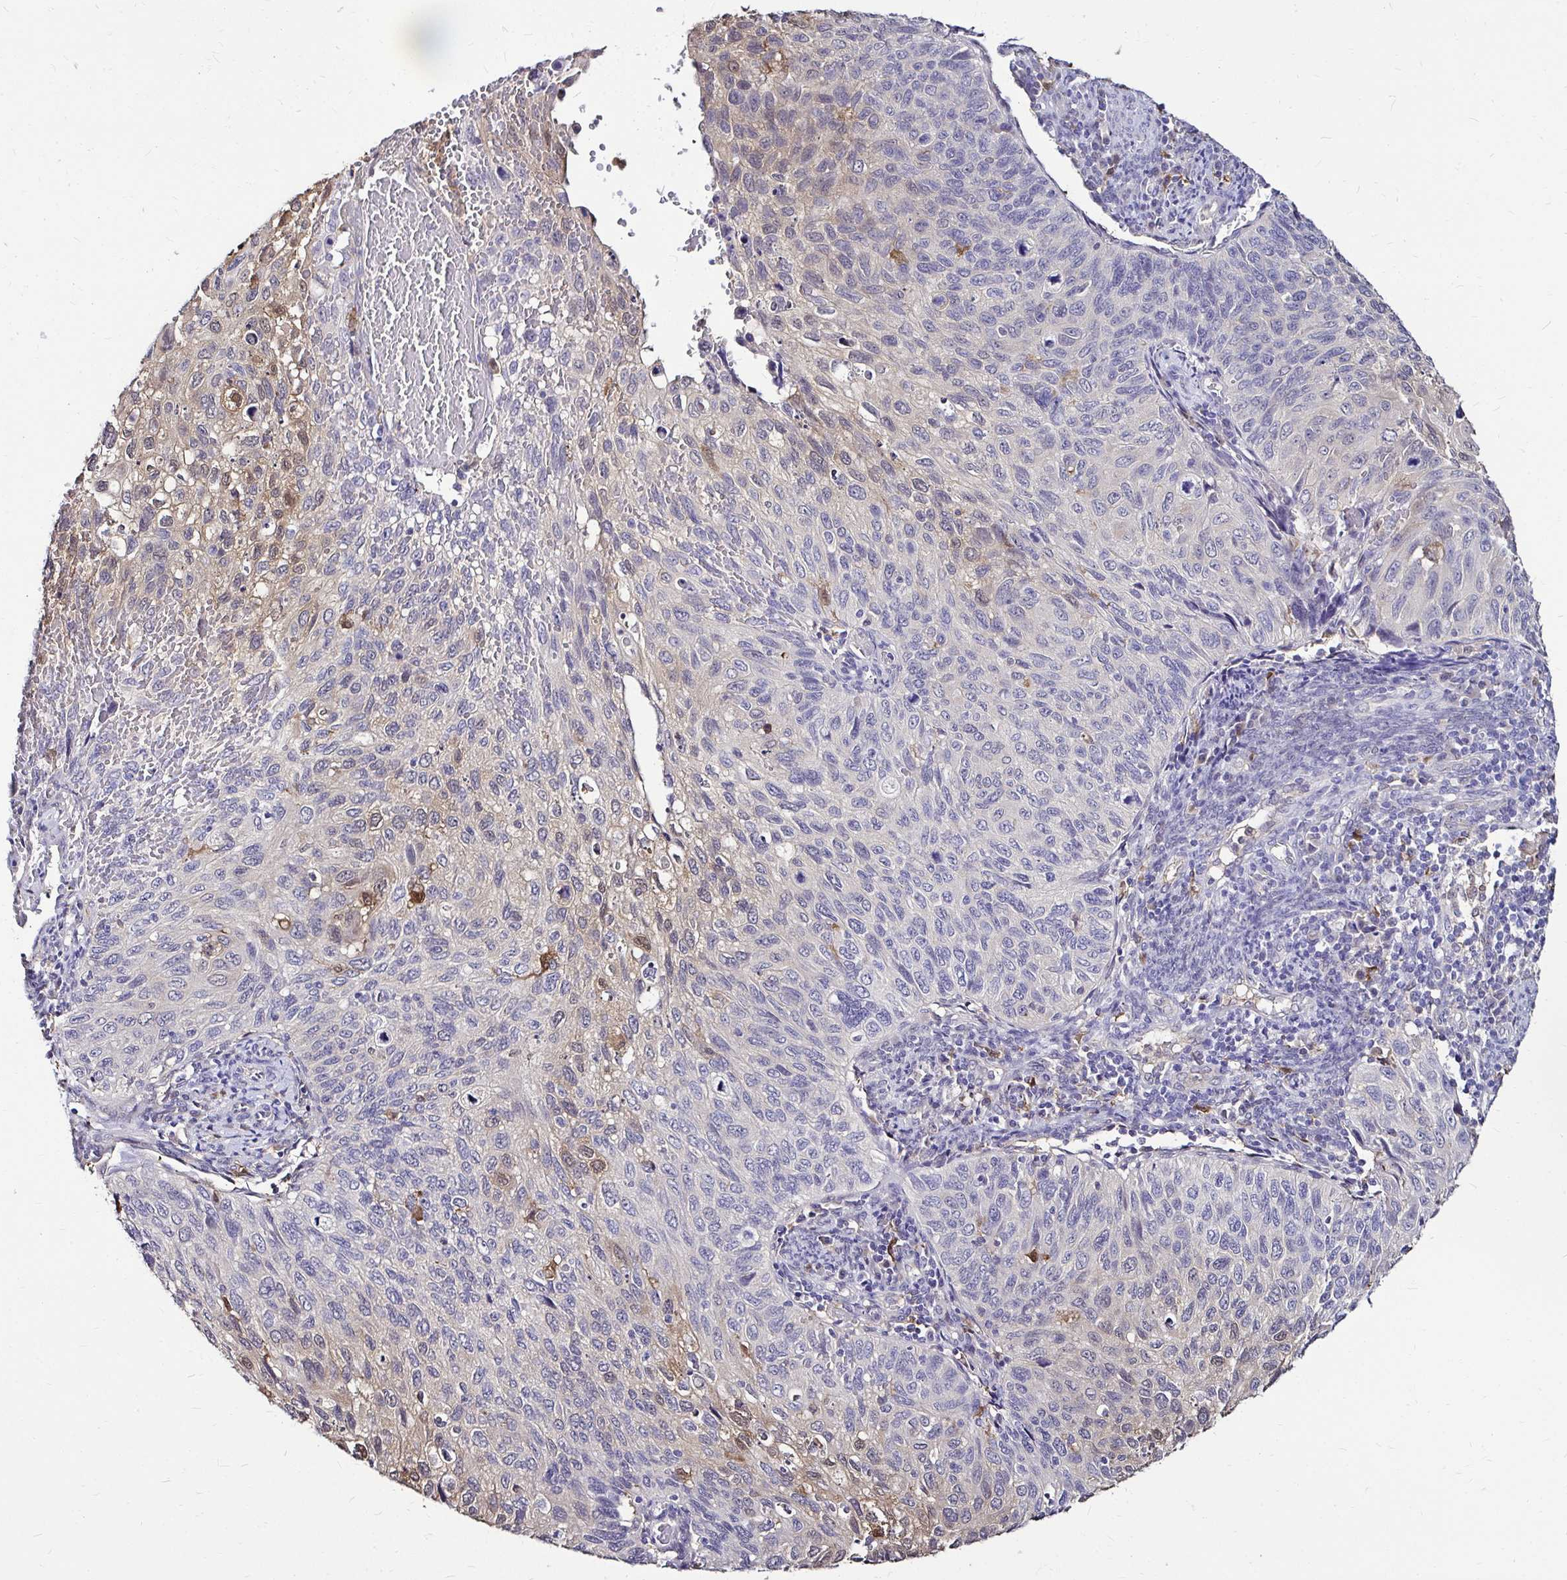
{"staining": {"intensity": "weak", "quantity": "<25%", "location": "cytoplasmic/membranous"}, "tissue": "cervical cancer", "cell_type": "Tumor cells", "image_type": "cancer", "snomed": [{"axis": "morphology", "description": "Squamous cell carcinoma, NOS"}, {"axis": "topography", "description": "Cervix"}], "caption": "Micrograph shows no significant protein positivity in tumor cells of cervical cancer. (Brightfield microscopy of DAB immunohistochemistry at high magnification).", "gene": "IDH1", "patient": {"sex": "female", "age": 70}}